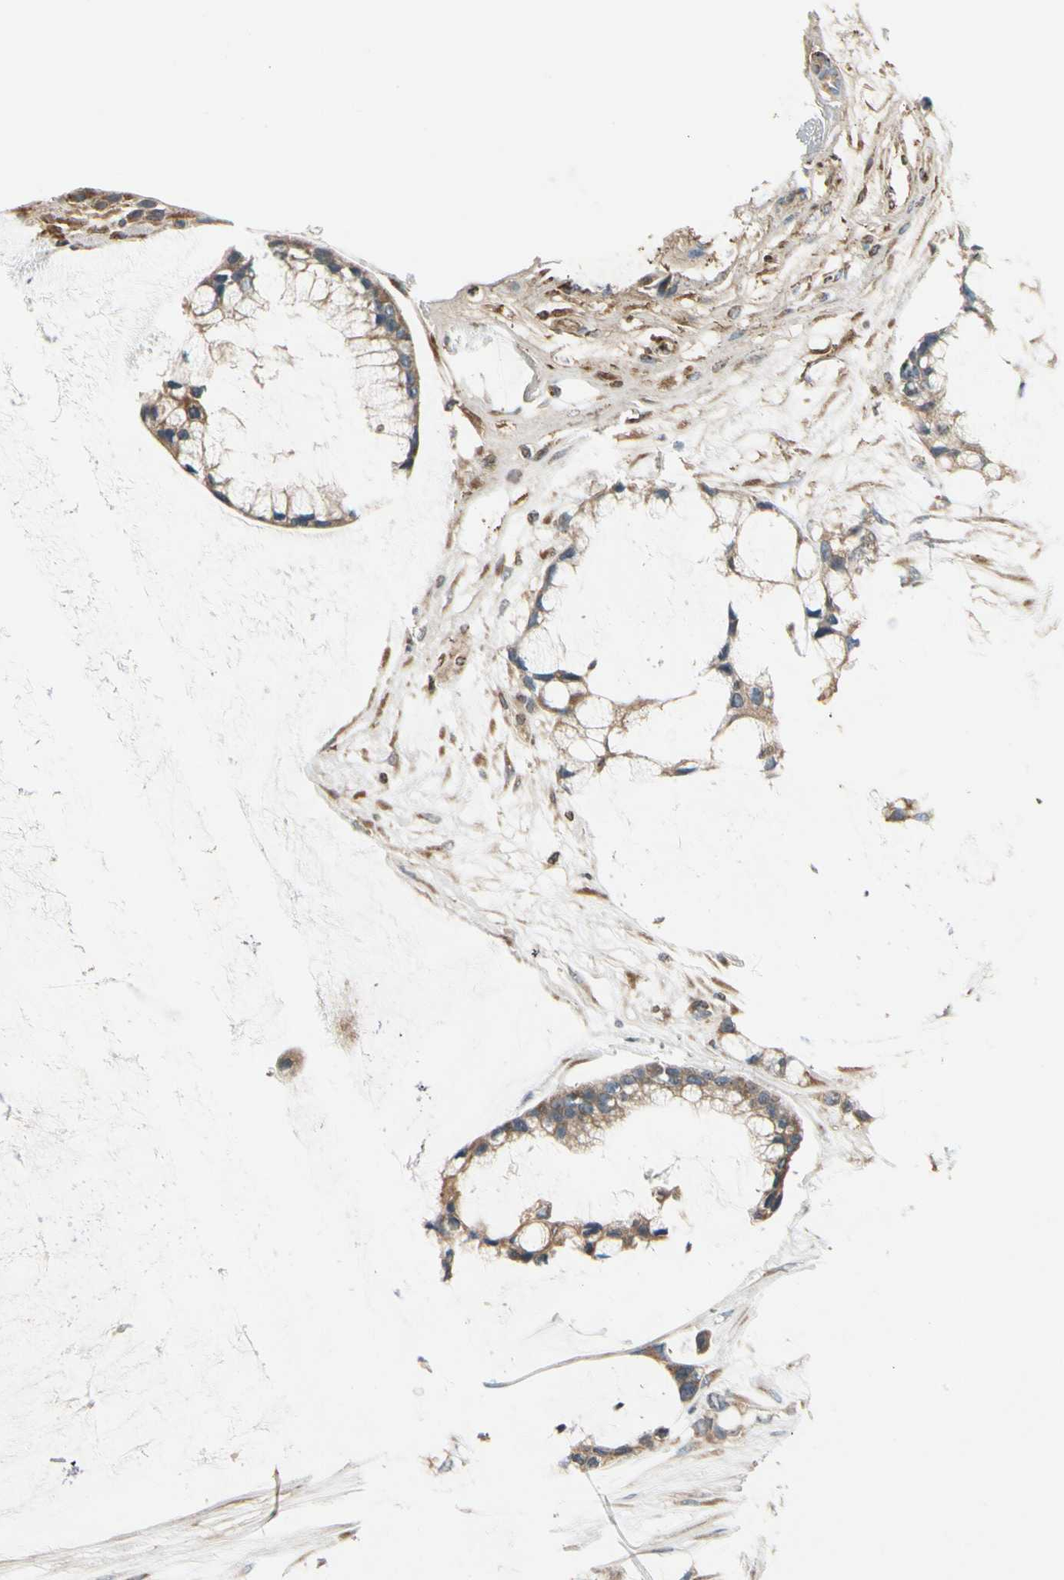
{"staining": {"intensity": "moderate", "quantity": ">75%", "location": "cytoplasmic/membranous"}, "tissue": "ovarian cancer", "cell_type": "Tumor cells", "image_type": "cancer", "snomed": [{"axis": "morphology", "description": "Cystadenocarcinoma, mucinous, NOS"}, {"axis": "topography", "description": "Ovary"}], "caption": "This is a photomicrograph of immunohistochemistry (IHC) staining of ovarian cancer, which shows moderate expression in the cytoplasmic/membranous of tumor cells.", "gene": "MST1R", "patient": {"sex": "female", "age": 39}}